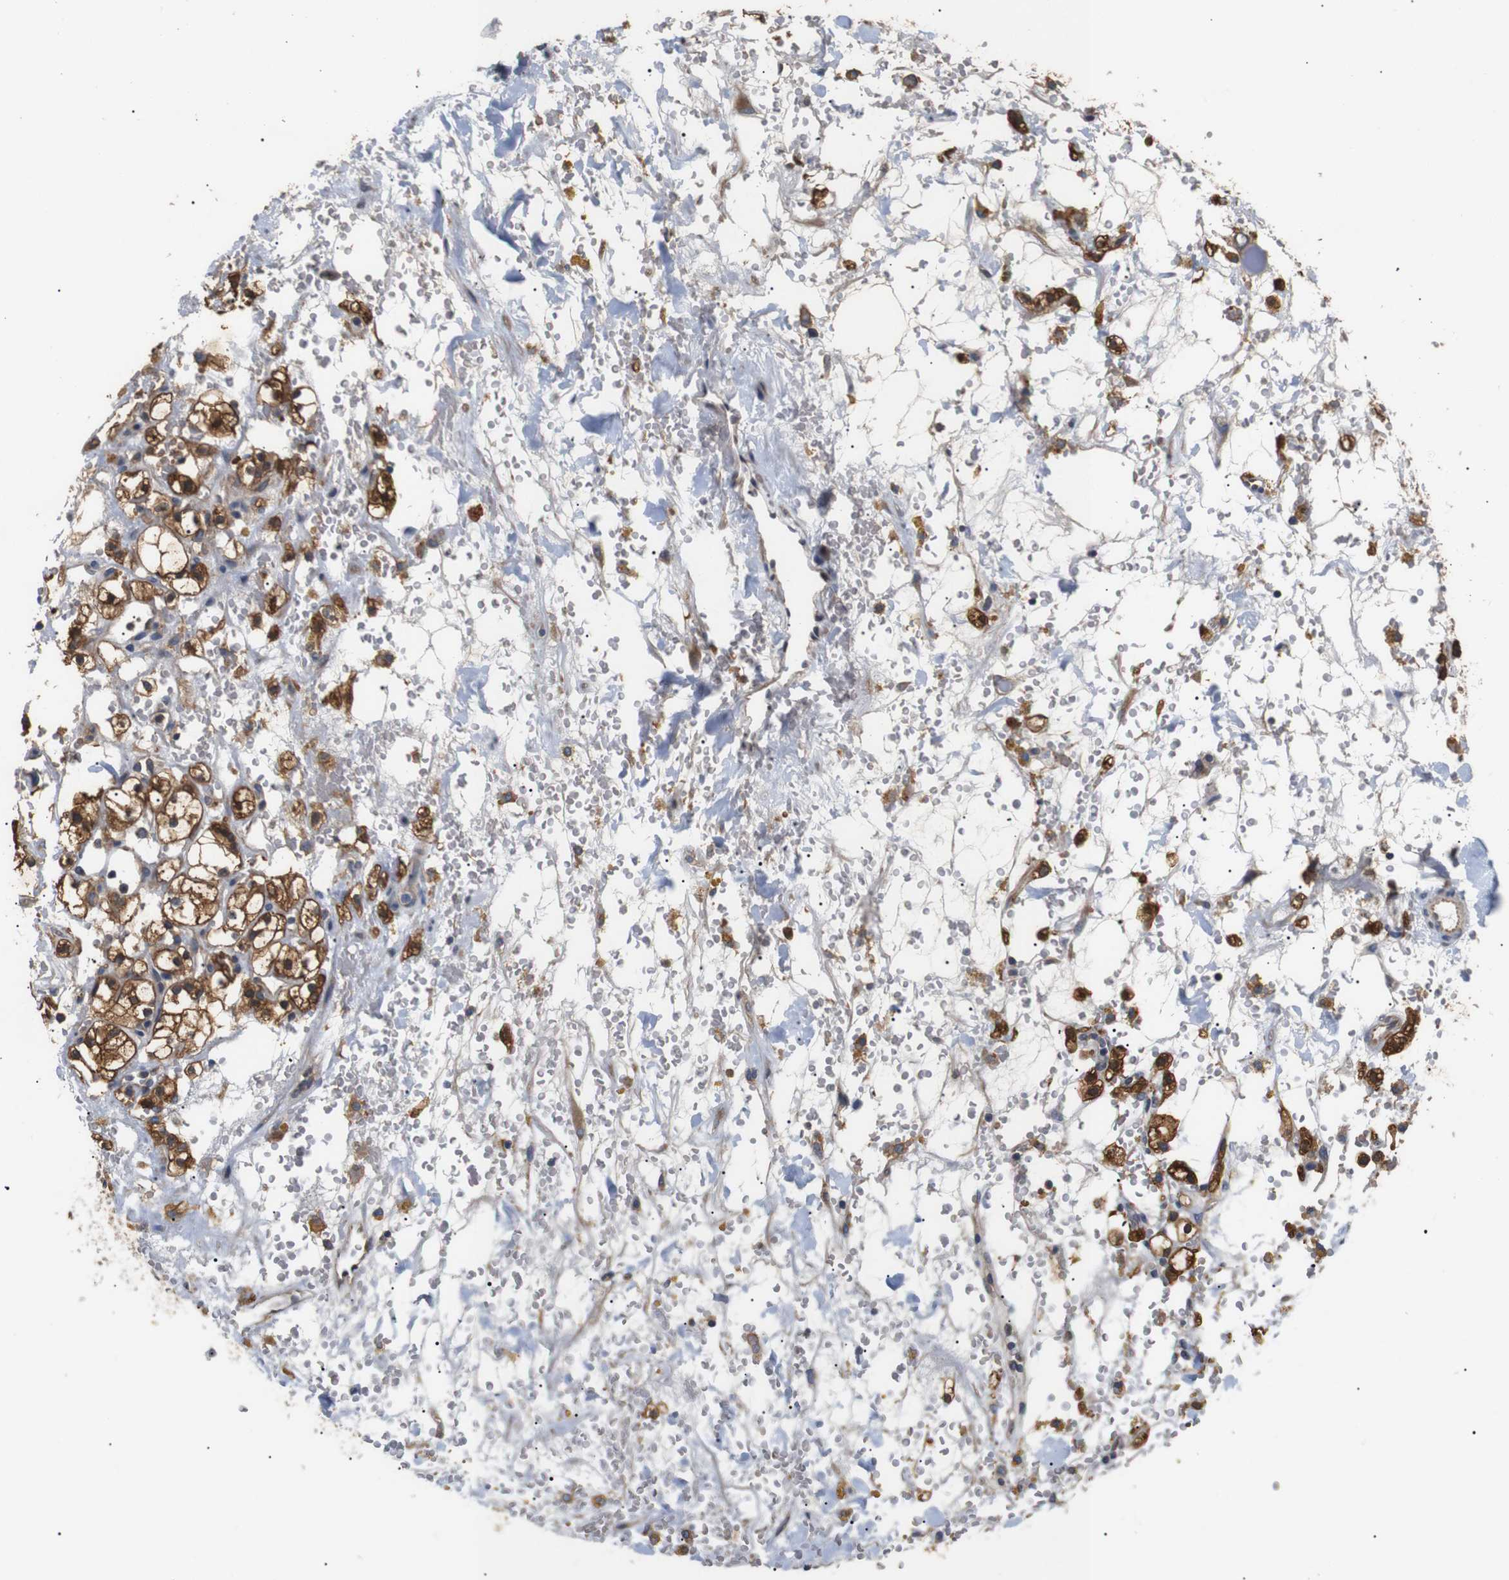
{"staining": {"intensity": "strong", "quantity": ">75%", "location": "cytoplasmic/membranous"}, "tissue": "renal cancer", "cell_type": "Tumor cells", "image_type": "cancer", "snomed": [{"axis": "morphology", "description": "Adenocarcinoma, NOS"}, {"axis": "topography", "description": "Kidney"}], "caption": "A high-resolution image shows immunohistochemistry (IHC) staining of renal cancer (adenocarcinoma), which shows strong cytoplasmic/membranous positivity in approximately >75% of tumor cells.", "gene": "DDR1", "patient": {"sex": "male", "age": 61}}